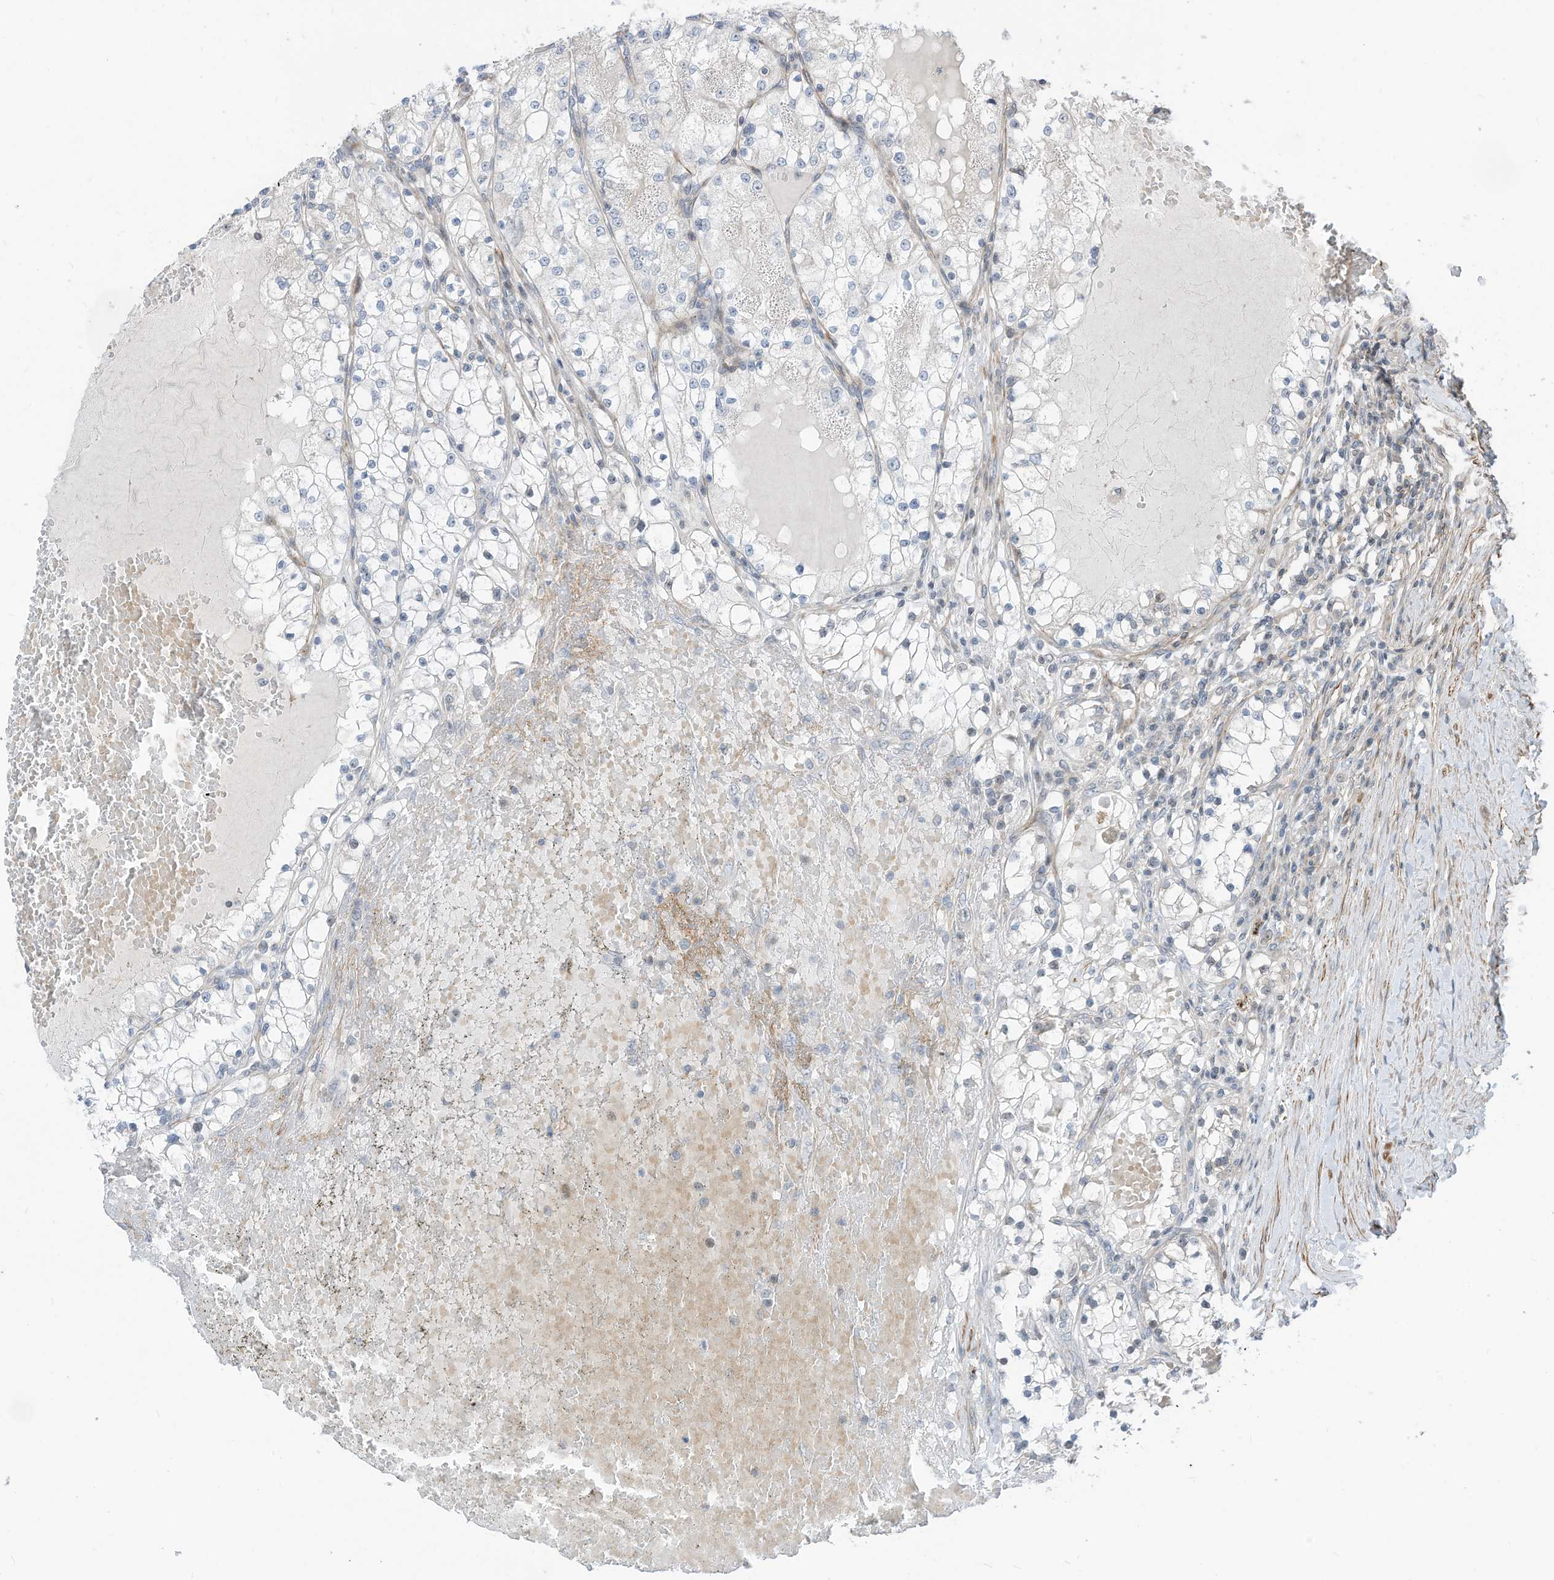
{"staining": {"intensity": "negative", "quantity": "none", "location": "none"}, "tissue": "renal cancer", "cell_type": "Tumor cells", "image_type": "cancer", "snomed": [{"axis": "morphology", "description": "Normal tissue, NOS"}, {"axis": "morphology", "description": "Adenocarcinoma, NOS"}, {"axis": "topography", "description": "Kidney"}], "caption": "Tumor cells show no significant positivity in renal cancer. (Brightfield microscopy of DAB (3,3'-diaminobenzidine) immunohistochemistry at high magnification).", "gene": "GPATCH3", "patient": {"sex": "male", "age": 68}}